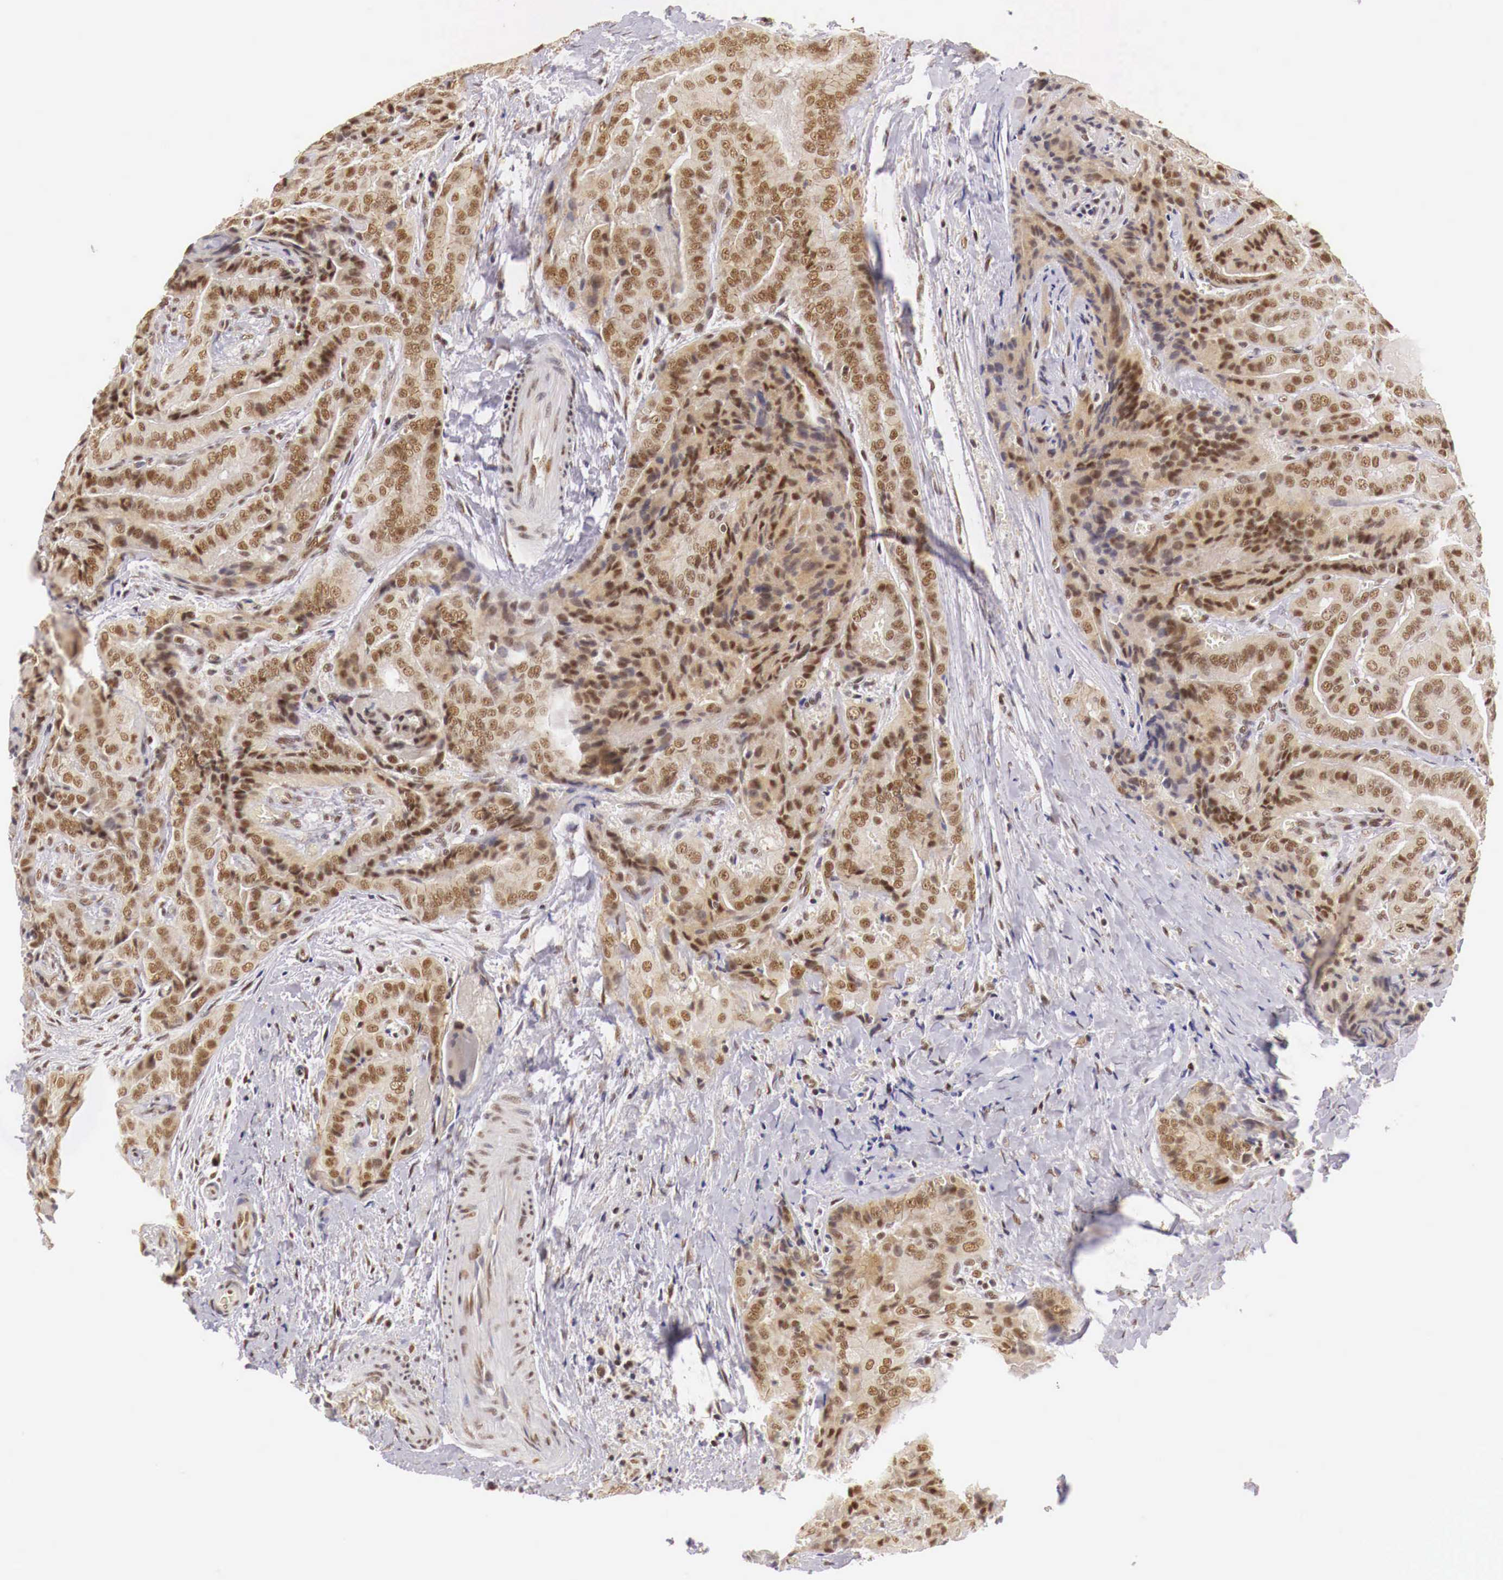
{"staining": {"intensity": "moderate", "quantity": ">75%", "location": "cytoplasmic/membranous,nuclear"}, "tissue": "thyroid cancer", "cell_type": "Tumor cells", "image_type": "cancer", "snomed": [{"axis": "morphology", "description": "Papillary adenocarcinoma, NOS"}, {"axis": "topography", "description": "Thyroid gland"}], "caption": "Immunohistochemical staining of papillary adenocarcinoma (thyroid) shows medium levels of moderate cytoplasmic/membranous and nuclear protein staining in about >75% of tumor cells.", "gene": "GPKOW", "patient": {"sex": "female", "age": 71}}